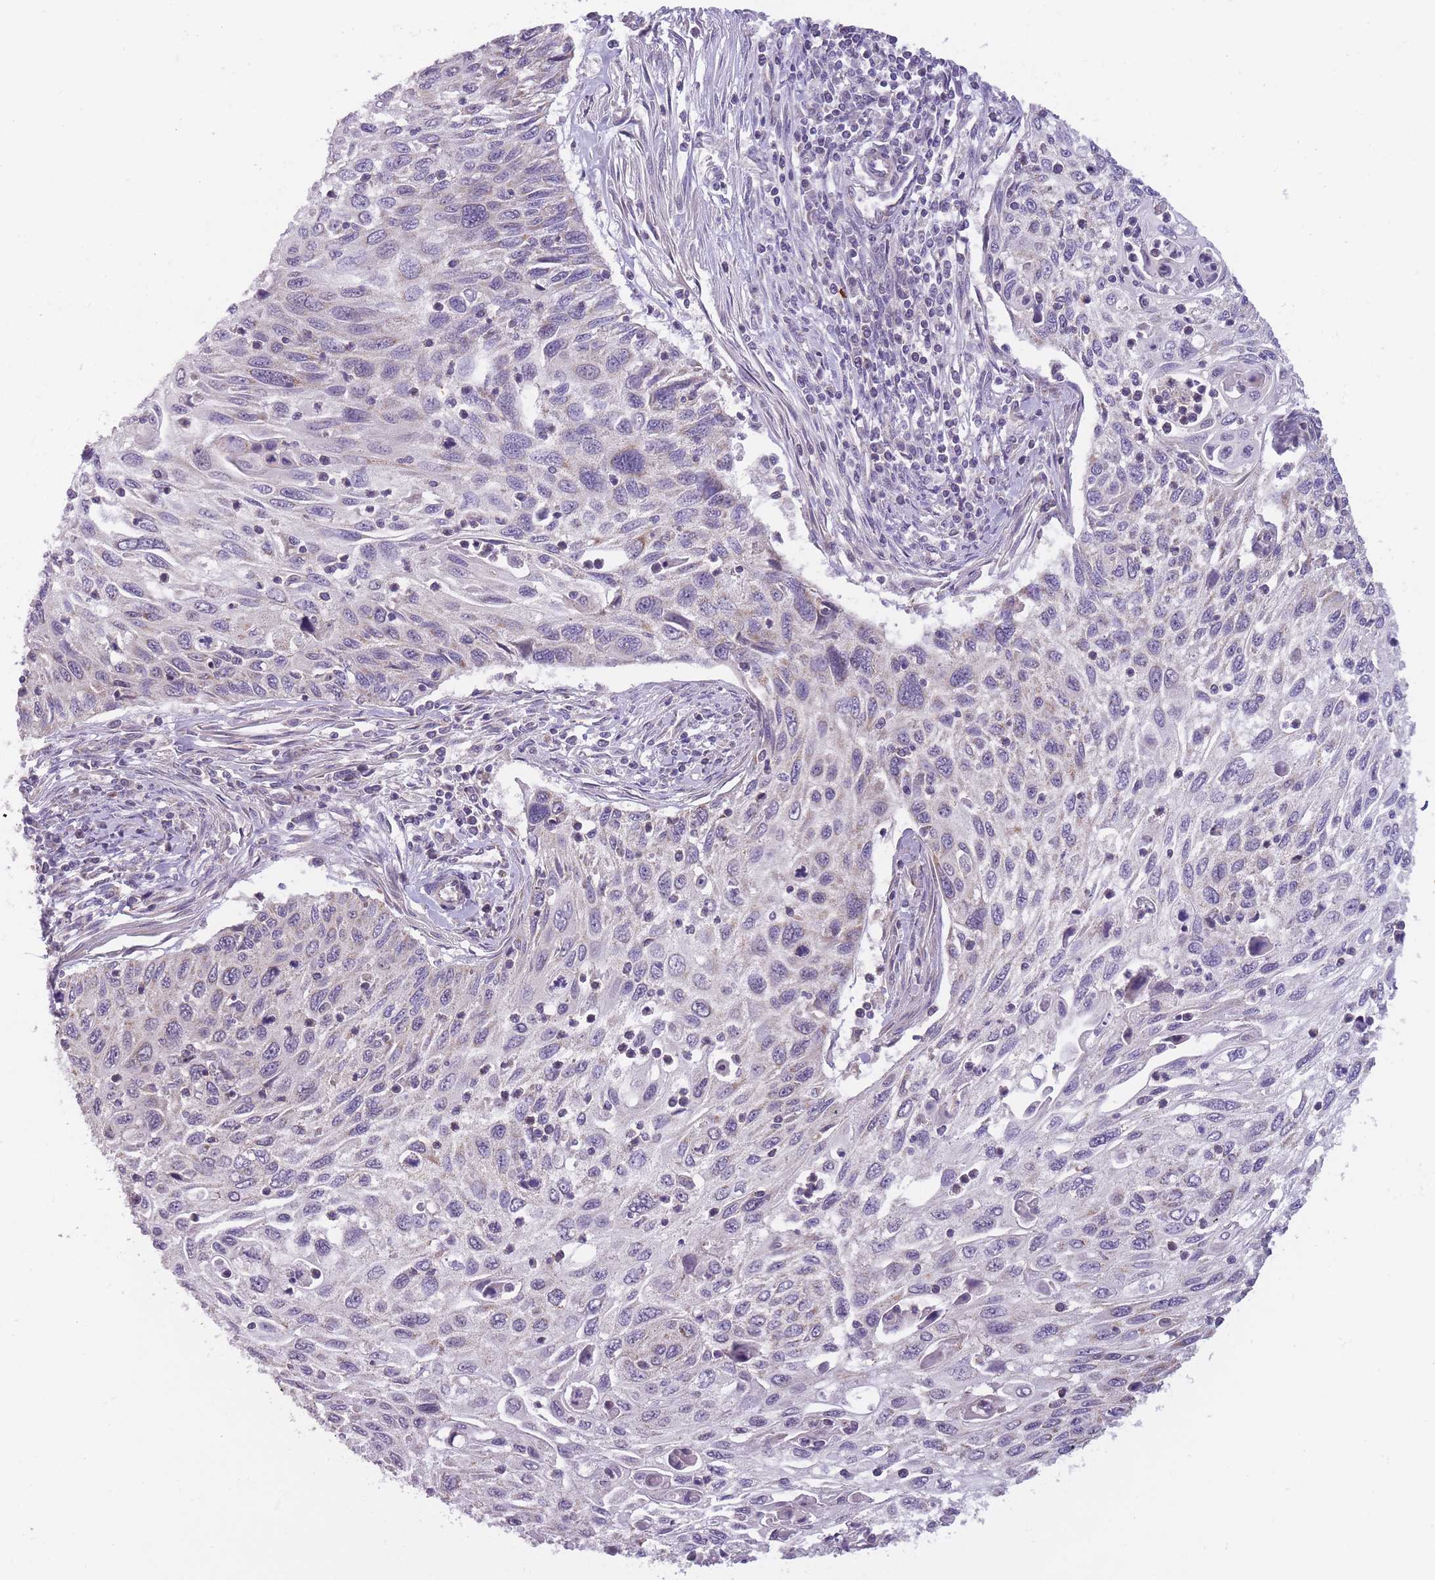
{"staining": {"intensity": "weak", "quantity": "<25%", "location": "cytoplasmic/membranous"}, "tissue": "cervical cancer", "cell_type": "Tumor cells", "image_type": "cancer", "snomed": [{"axis": "morphology", "description": "Squamous cell carcinoma, NOS"}, {"axis": "topography", "description": "Cervix"}], "caption": "Immunohistochemical staining of human cervical cancer (squamous cell carcinoma) shows no significant staining in tumor cells. (Brightfield microscopy of DAB (3,3'-diaminobenzidine) immunohistochemistry (IHC) at high magnification).", "gene": "MRPS18C", "patient": {"sex": "female", "age": 70}}